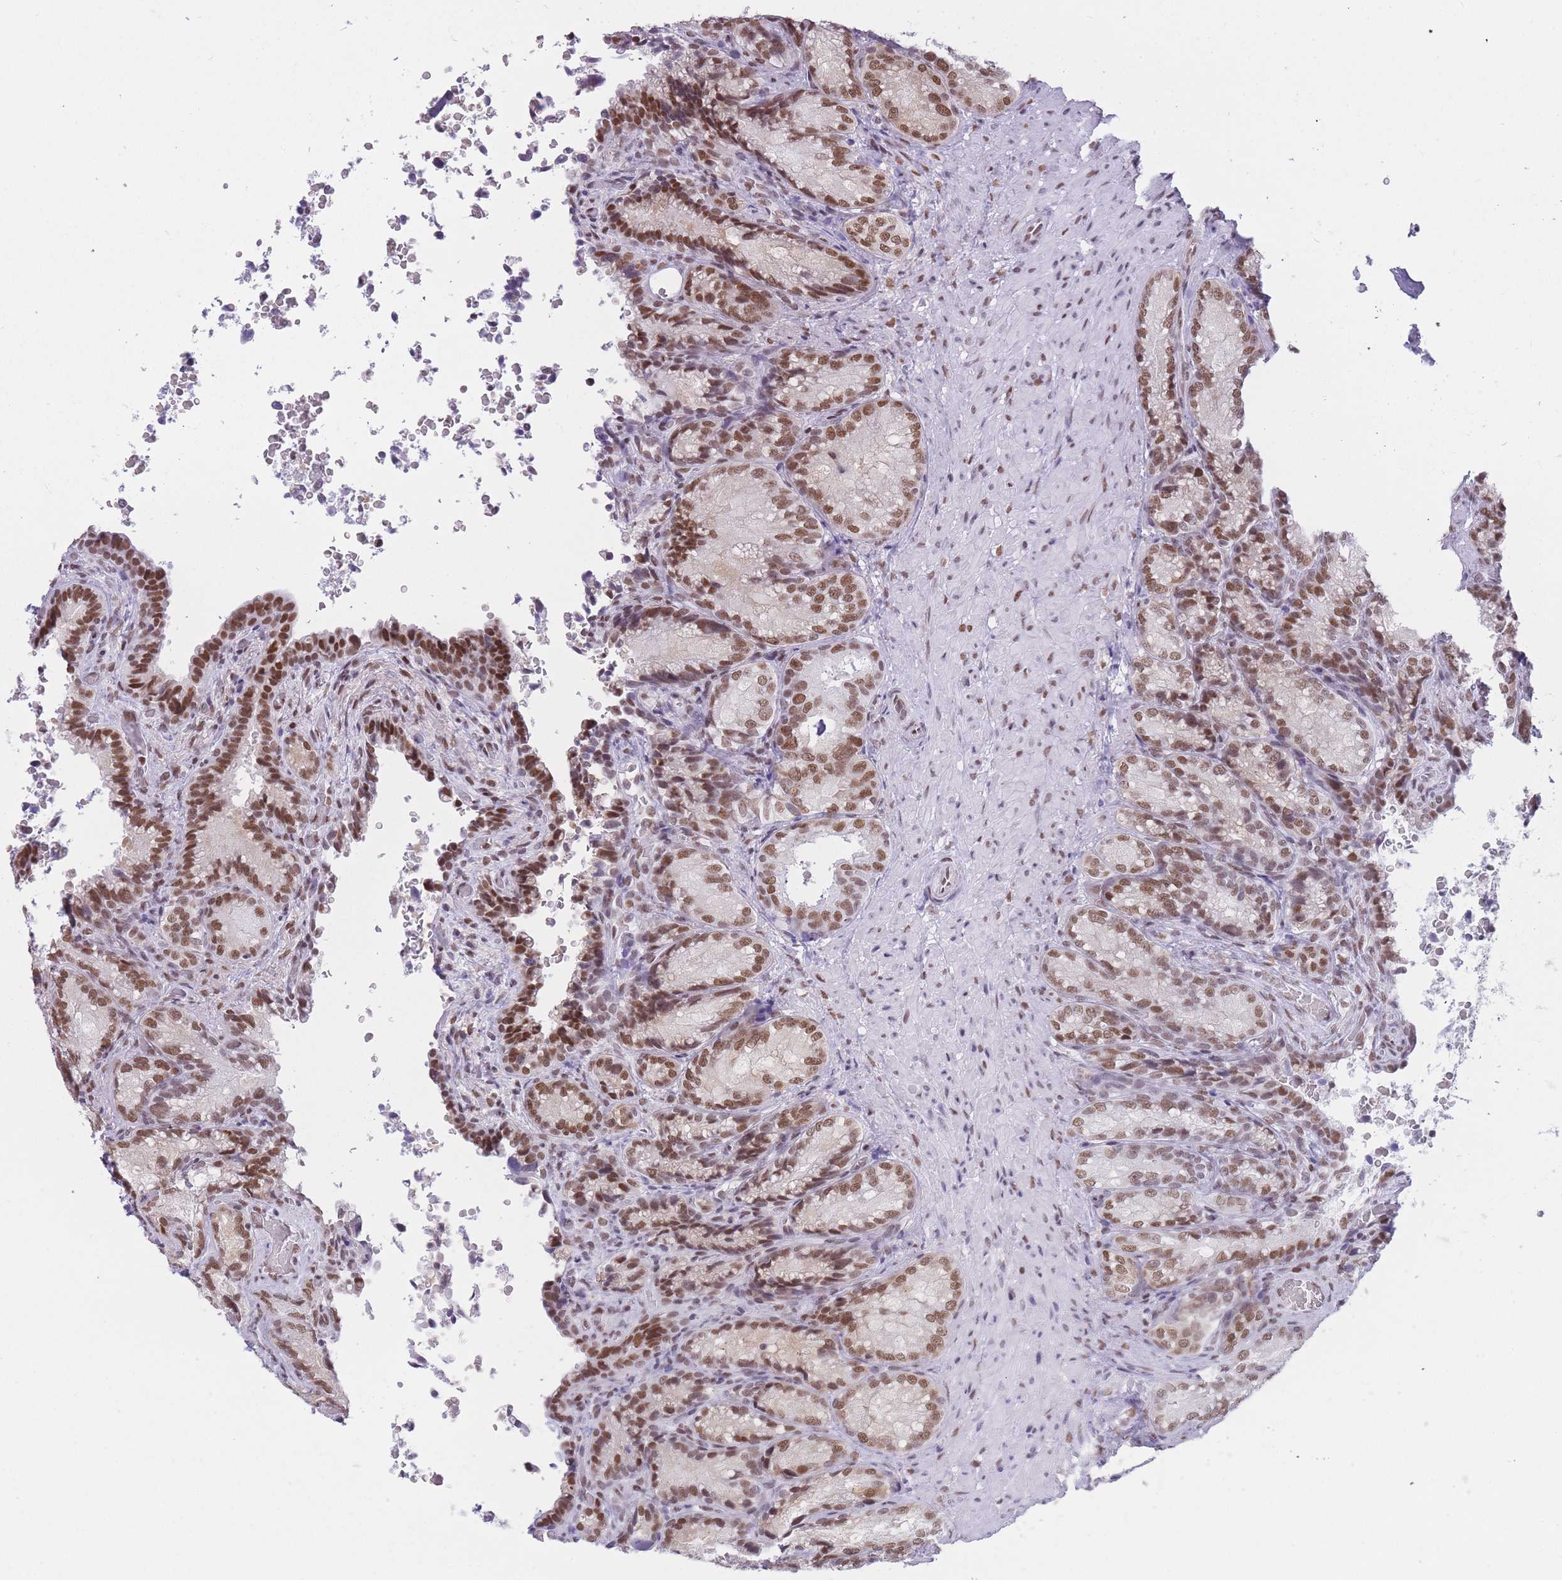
{"staining": {"intensity": "moderate", "quantity": ">75%", "location": "nuclear"}, "tissue": "seminal vesicle", "cell_type": "Glandular cells", "image_type": "normal", "snomed": [{"axis": "morphology", "description": "Normal tissue, NOS"}, {"axis": "topography", "description": "Seminal veicle"}], "caption": "The photomicrograph displays immunohistochemical staining of unremarkable seminal vesicle. There is moderate nuclear expression is identified in about >75% of glandular cells. (IHC, brightfield microscopy, high magnification).", "gene": "HNRNPUL1", "patient": {"sex": "male", "age": 58}}